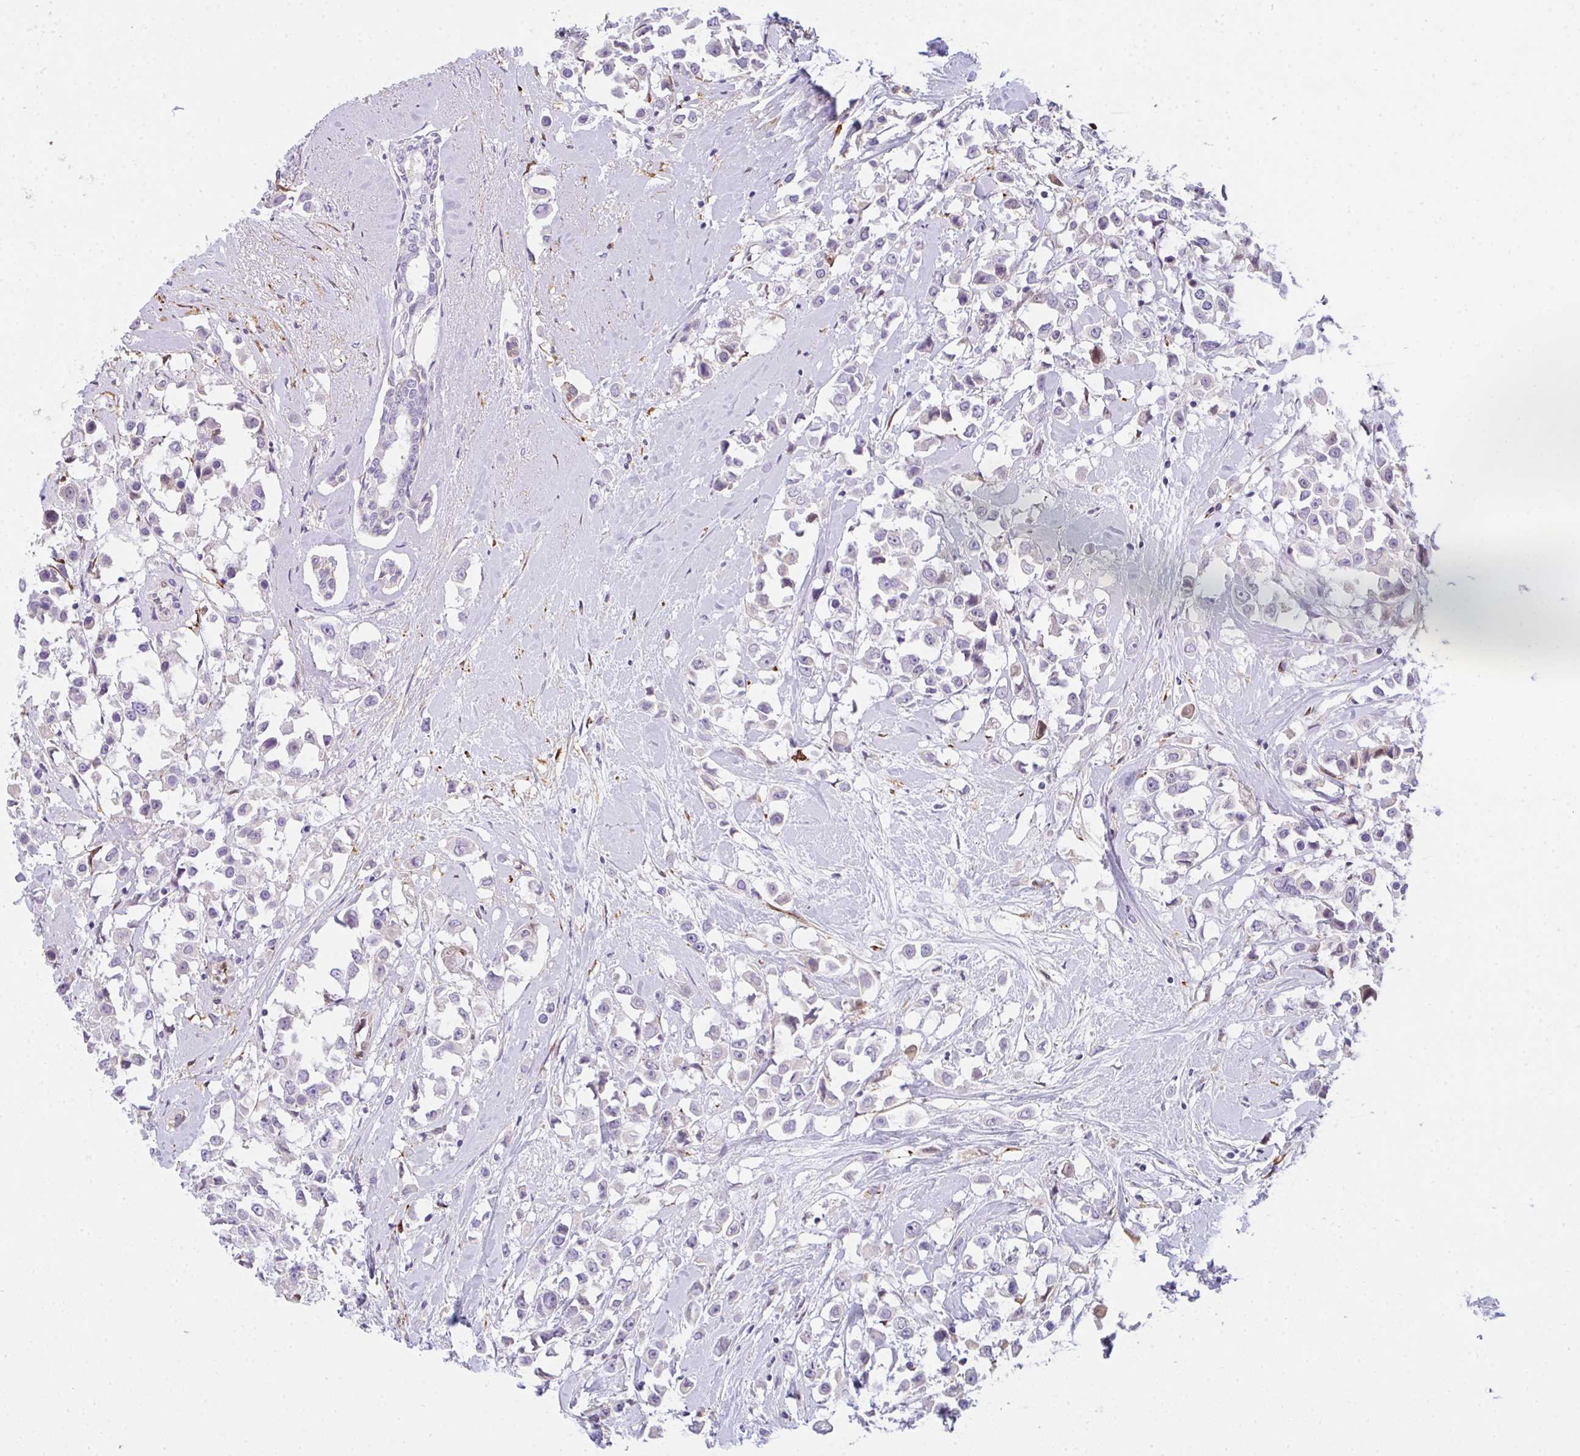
{"staining": {"intensity": "negative", "quantity": "none", "location": "none"}, "tissue": "breast cancer", "cell_type": "Tumor cells", "image_type": "cancer", "snomed": [{"axis": "morphology", "description": "Duct carcinoma"}, {"axis": "topography", "description": "Breast"}], "caption": "Photomicrograph shows no significant protein expression in tumor cells of breast cancer.", "gene": "COX7B", "patient": {"sex": "female", "age": 61}}